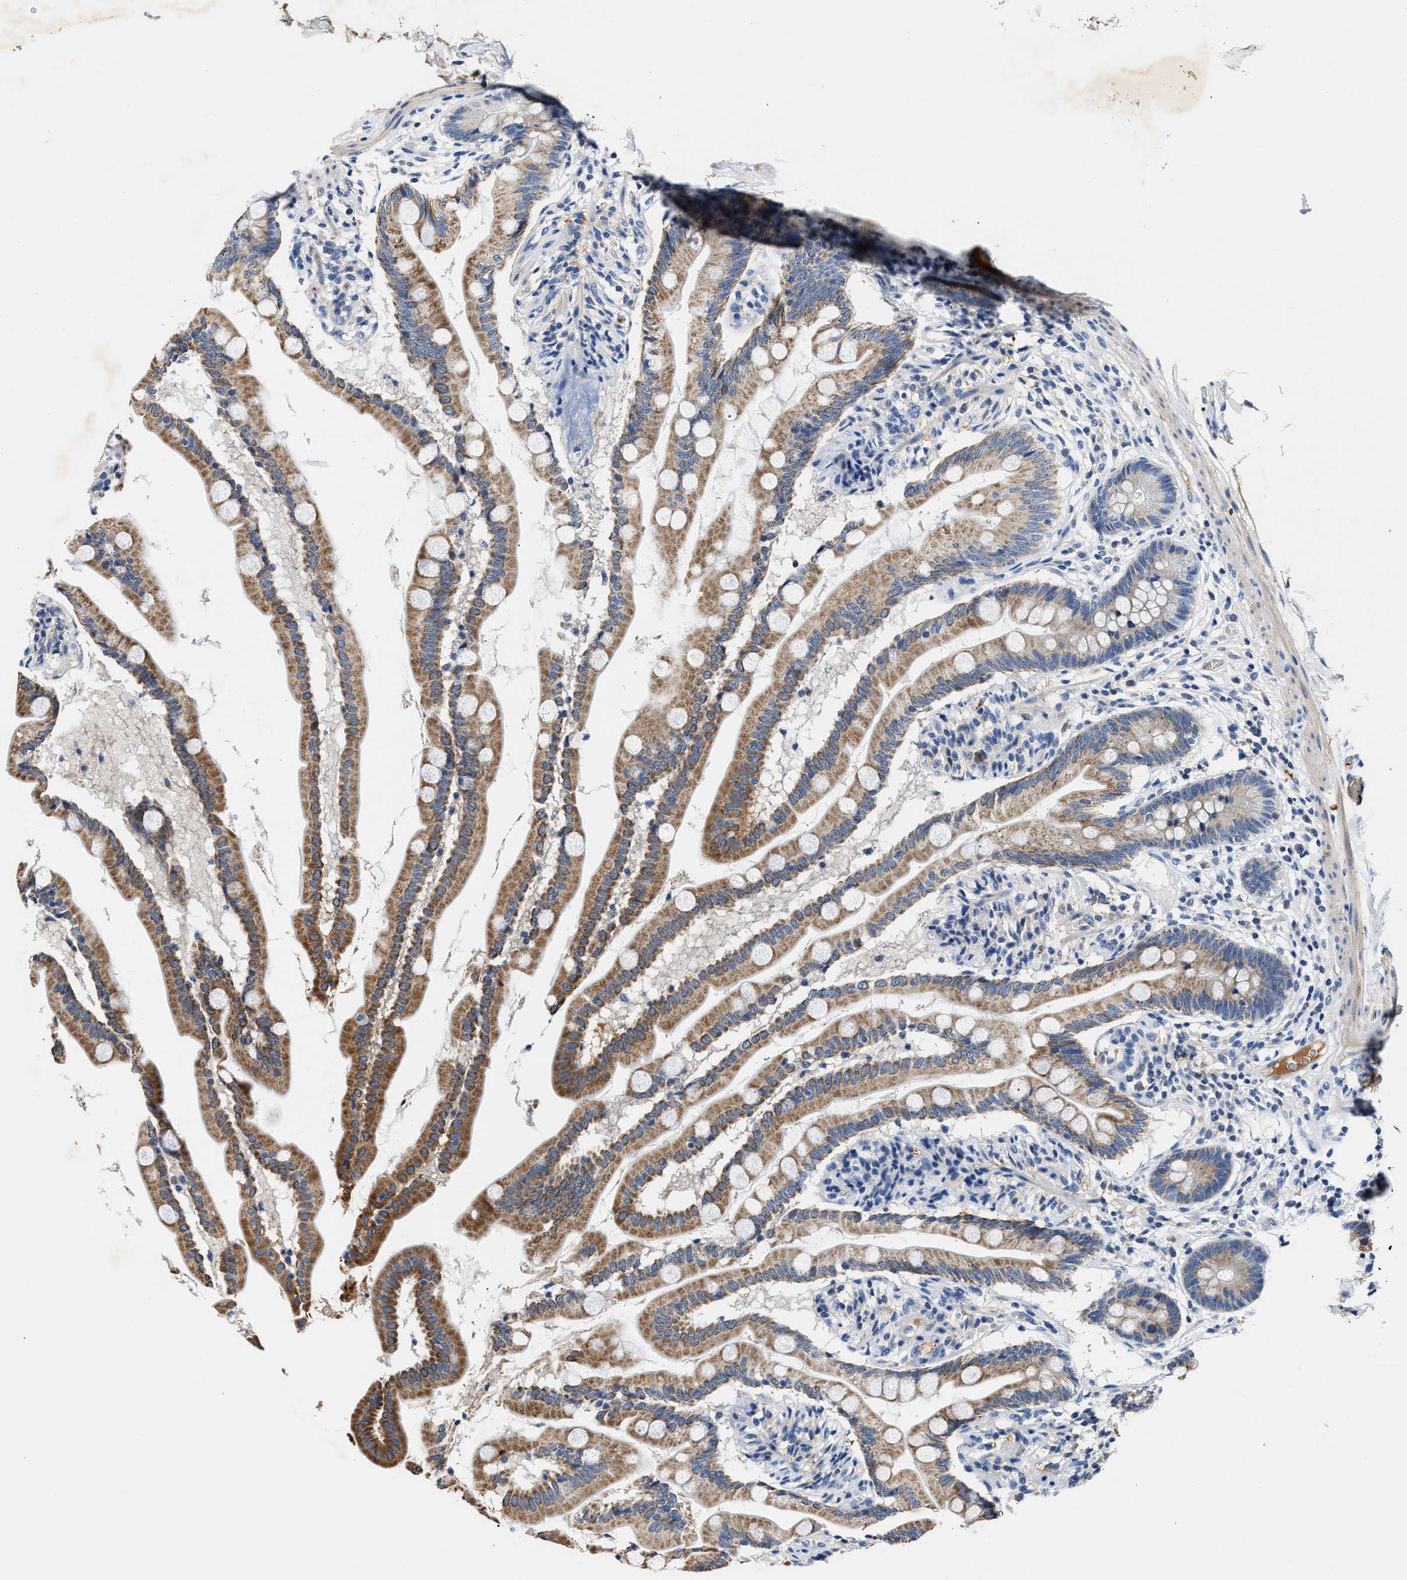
{"staining": {"intensity": "moderate", "quantity": ">75%", "location": "cytoplasmic/membranous"}, "tissue": "small intestine", "cell_type": "Glandular cells", "image_type": "normal", "snomed": [{"axis": "morphology", "description": "Normal tissue, NOS"}, {"axis": "topography", "description": "Small intestine"}], "caption": "Immunohistochemistry (IHC) histopathology image of benign small intestine: small intestine stained using immunohistochemistry shows medium levels of moderate protein expression localized specifically in the cytoplasmic/membranous of glandular cells, appearing as a cytoplasmic/membranous brown color.", "gene": "TUT7", "patient": {"sex": "female", "age": 56}}